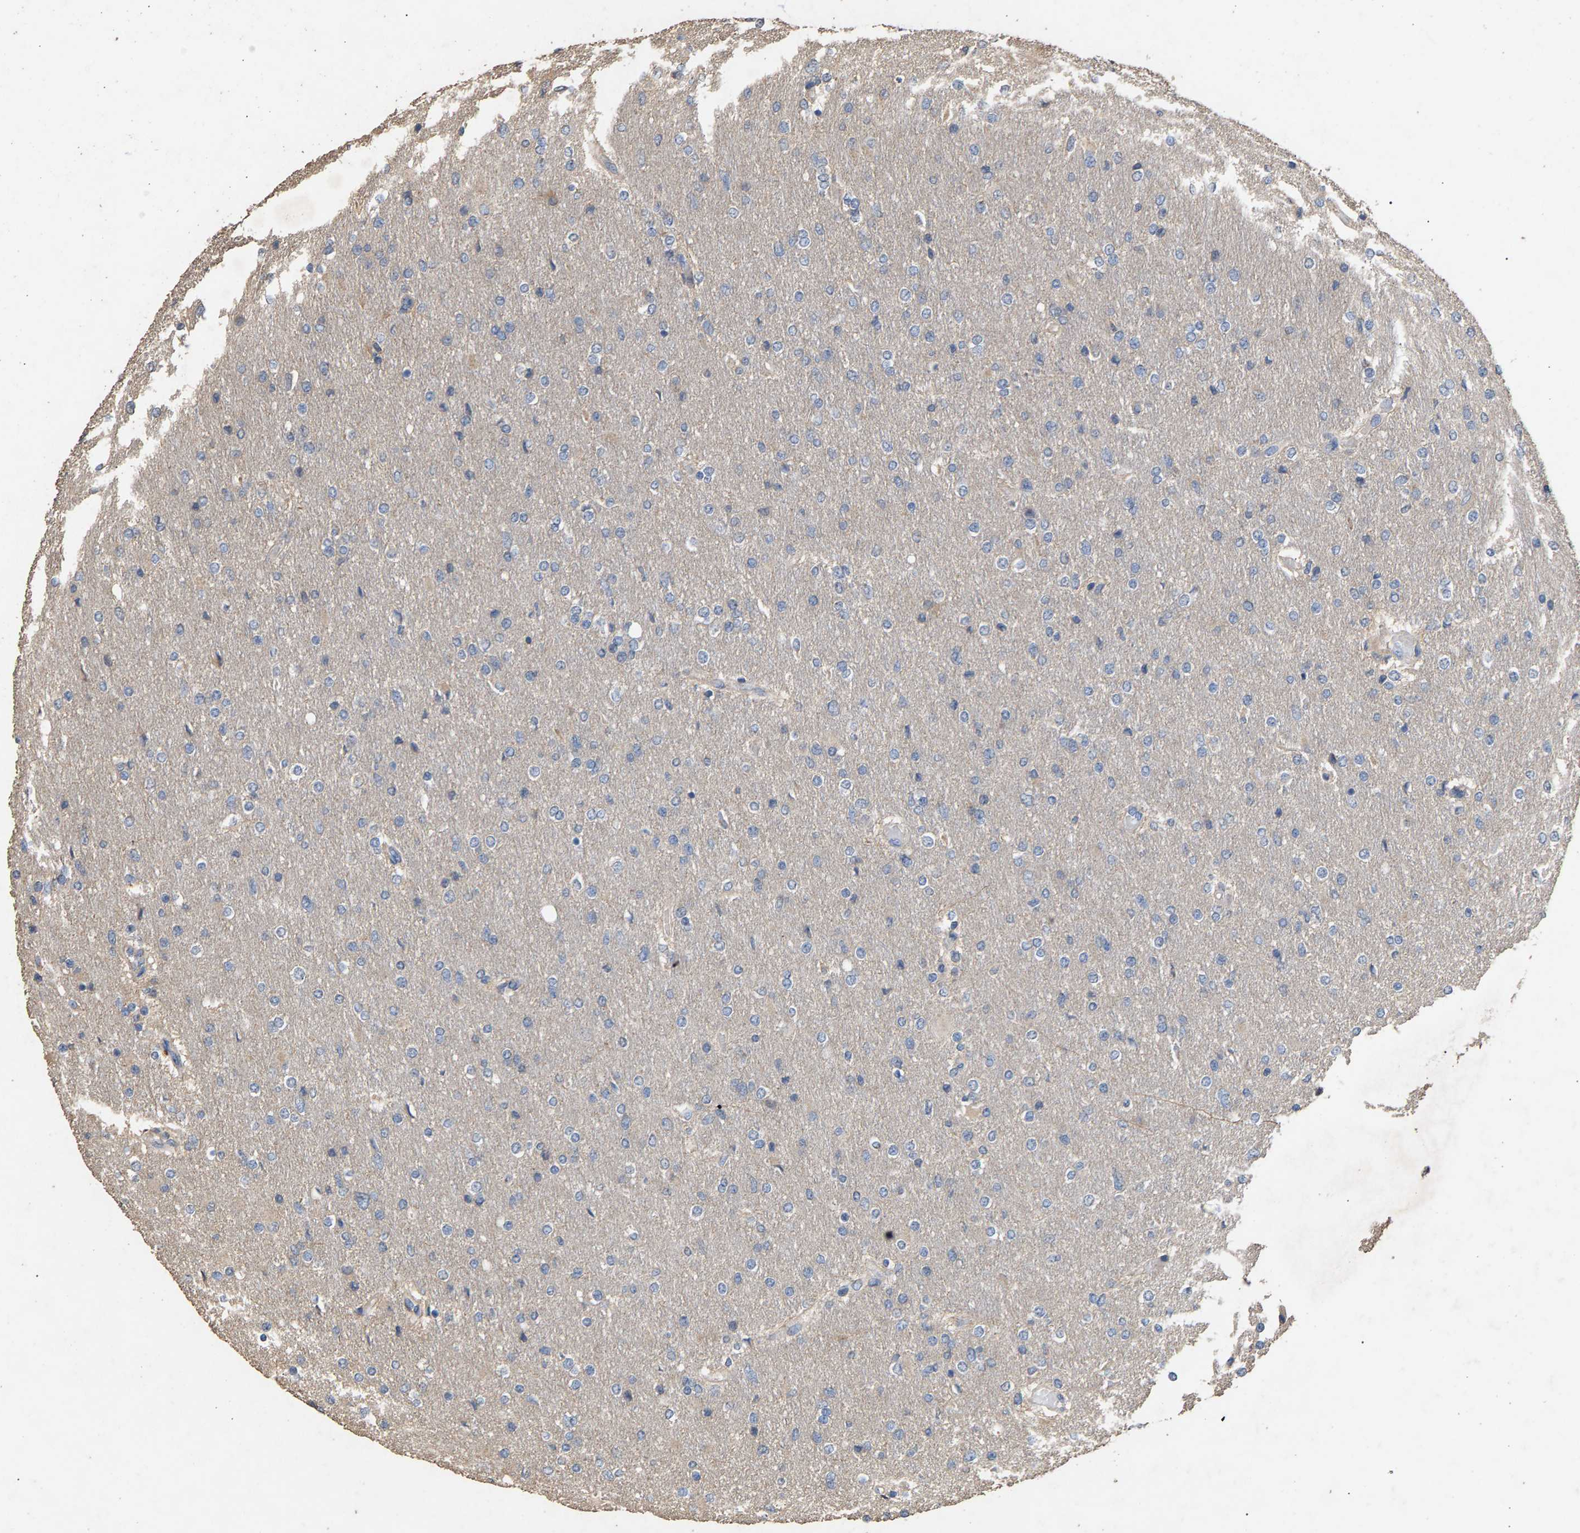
{"staining": {"intensity": "negative", "quantity": "none", "location": "none"}, "tissue": "glioma", "cell_type": "Tumor cells", "image_type": "cancer", "snomed": [{"axis": "morphology", "description": "Glioma, malignant, High grade"}, {"axis": "topography", "description": "Cerebral cortex"}], "caption": "DAB immunohistochemical staining of human malignant glioma (high-grade) exhibits no significant expression in tumor cells.", "gene": "HTRA3", "patient": {"sex": "female", "age": 36}}